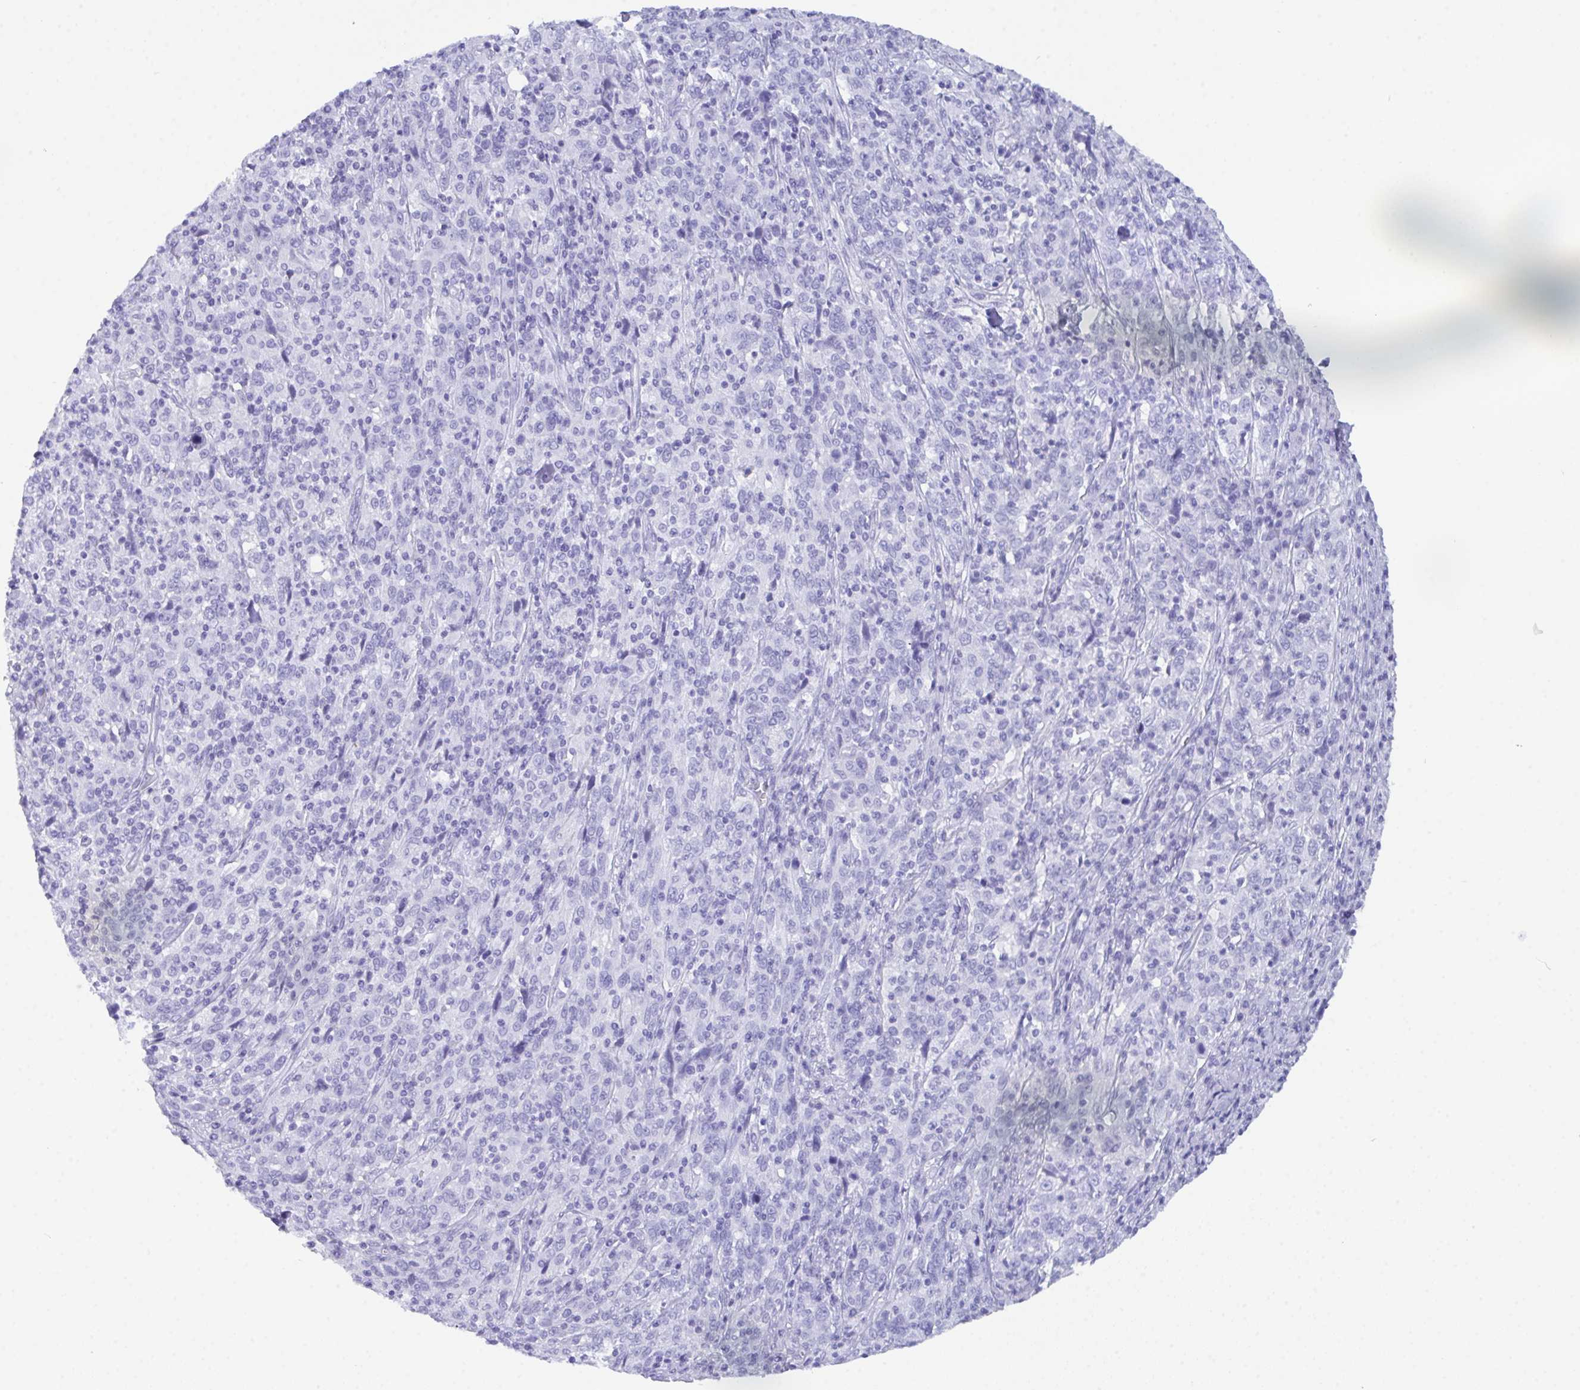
{"staining": {"intensity": "negative", "quantity": "none", "location": "none"}, "tissue": "cervical cancer", "cell_type": "Tumor cells", "image_type": "cancer", "snomed": [{"axis": "morphology", "description": "Squamous cell carcinoma, NOS"}, {"axis": "topography", "description": "Cervix"}], "caption": "Immunohistochemical staining of human cervical cancer displays no significant expression in tumor cells.", "gene": "ZNF850", "patient": {"sex": "female", "age": 46}}